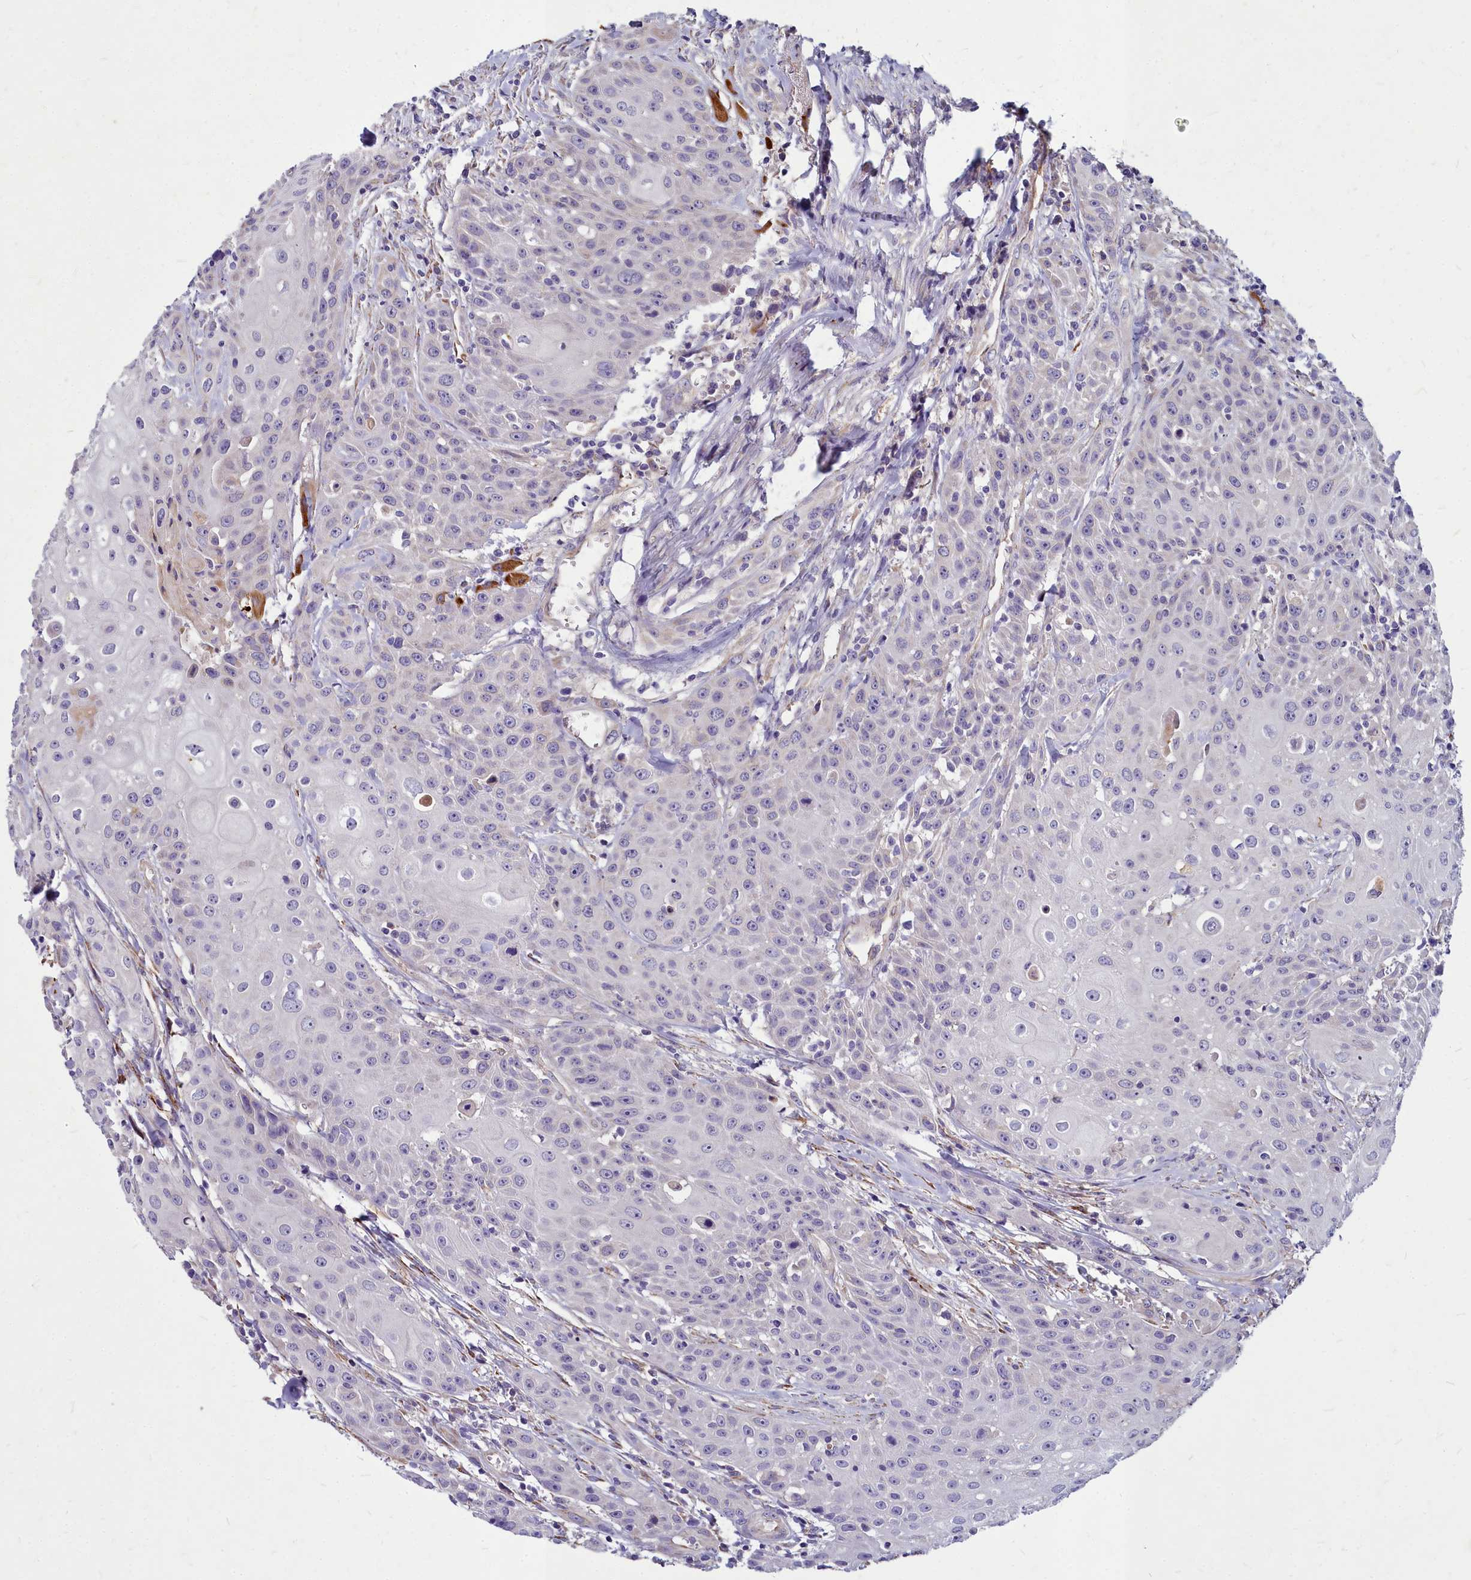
{"staining": {"intensity": "negative", "quantity": "none", "location": "none"}, "tissue": "head and neck cancer", "cell_type": "Tumor cells", "image_type": "cancer", "snomed": [{"axis": "morphology", "description": "Squamous cell carcinoma, NOS"}, {"axis": "topography", "description": "Oral tissue"}, {"axis": "topography", "description": "Head-Neck"}], "caption": "High power microscopy micrograph of an immunohistochemistry (IHC) image of head and neck cancer (squamous cell carcinoma), revealing no significant positivity in tumor cells.", "gene": "SMPD4", "patient": {"sex": "female", "age": 82}}